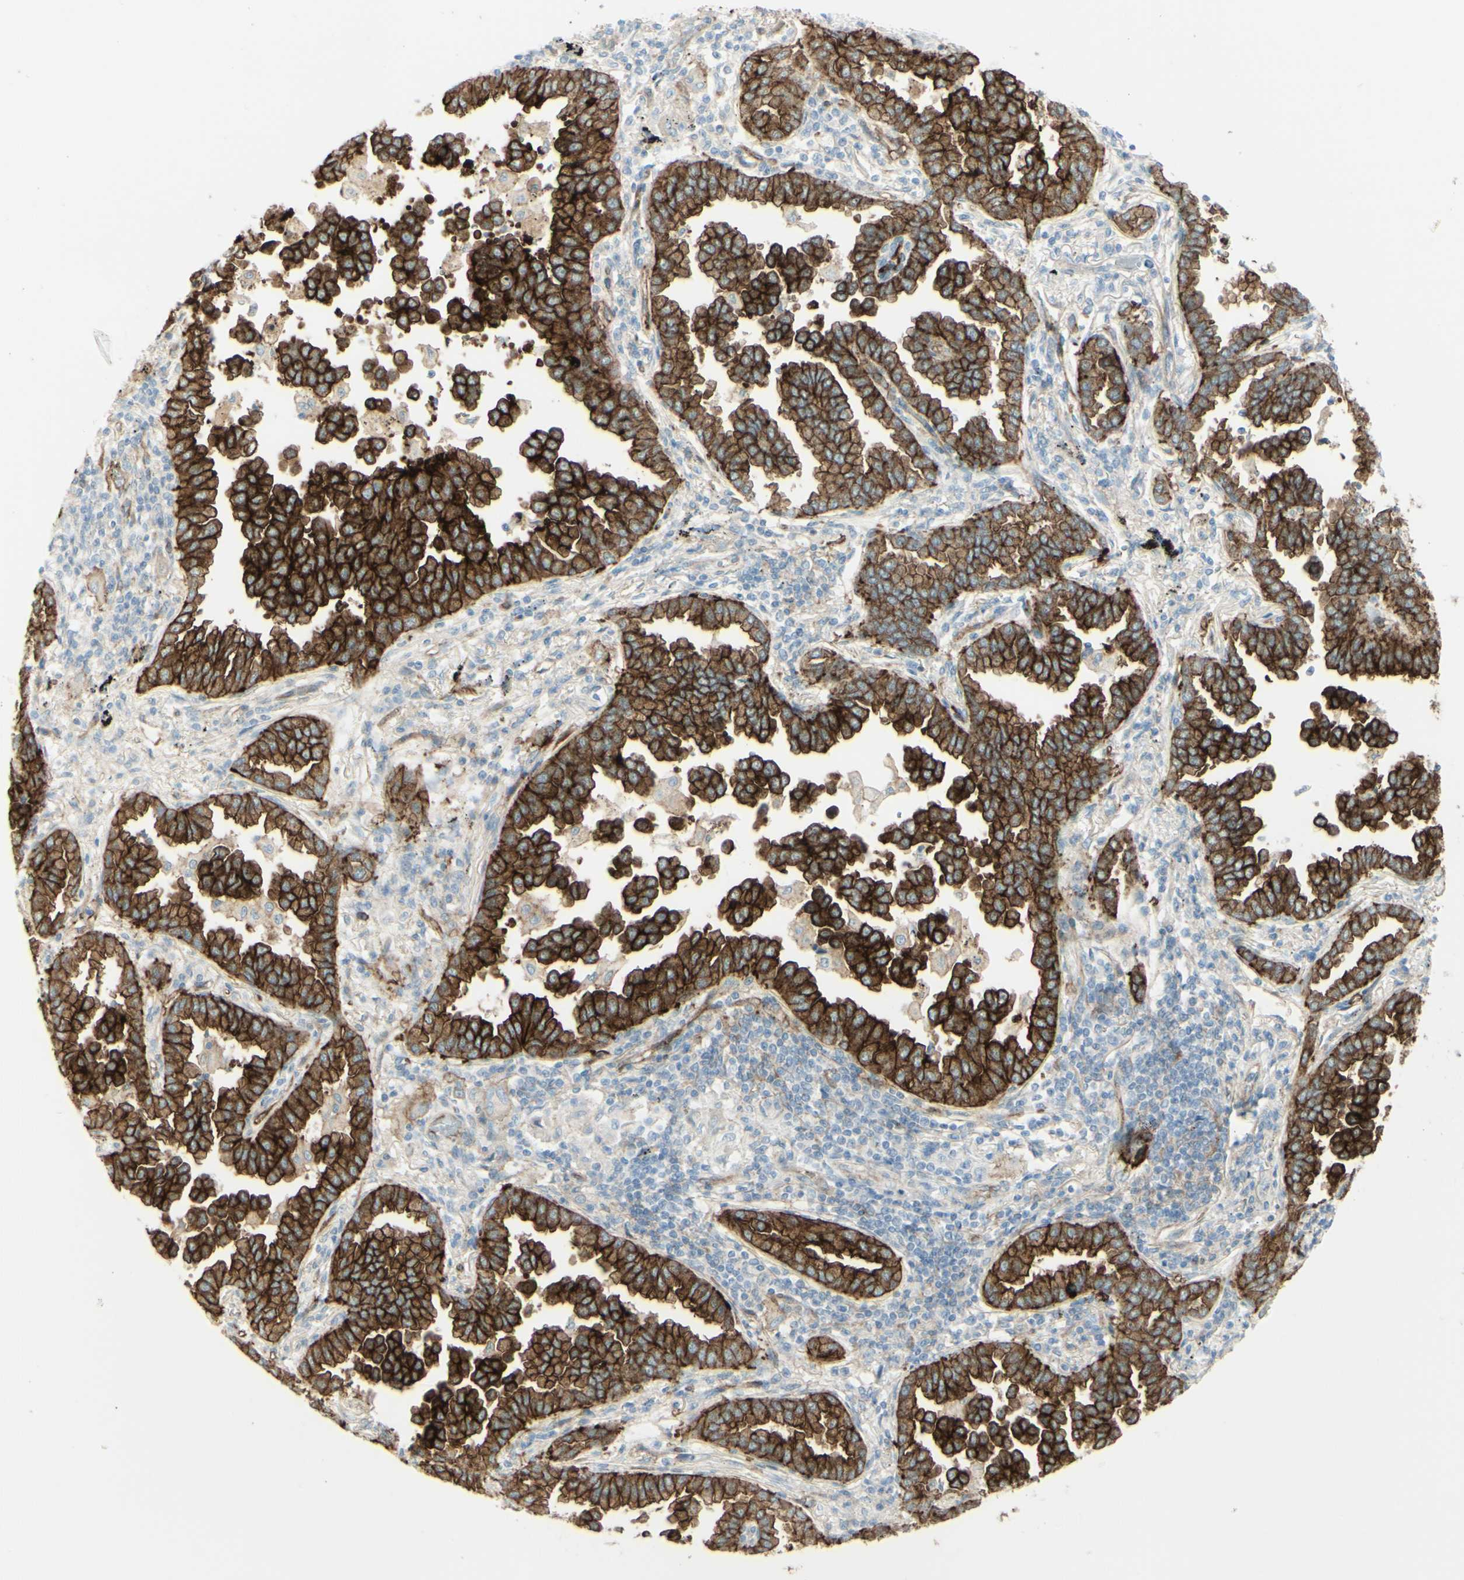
{"staining": {"intensity": "strong", "quantity": ">75%", "location": "cytoplasmic/membranous"}, "tissue": "lung cancer", "cell_type": "Tumor cells", "image_type": "cancer", "snomed": [{"axis": "morphology", "description": "Normal tissue, NOS"}, {"axis": "morphology", "description": "Adenocarcinoma, NOS"}, {"axis": "topography", "description": "Lung"}], "caption": "IHC (DAB) staining of lung cancer reveals strong cytoplasmic/membranous protein positivity in approximately >75% of tumor cells.", "gene": "MYO6", "patient": {"sex": "male", "age": 59}}